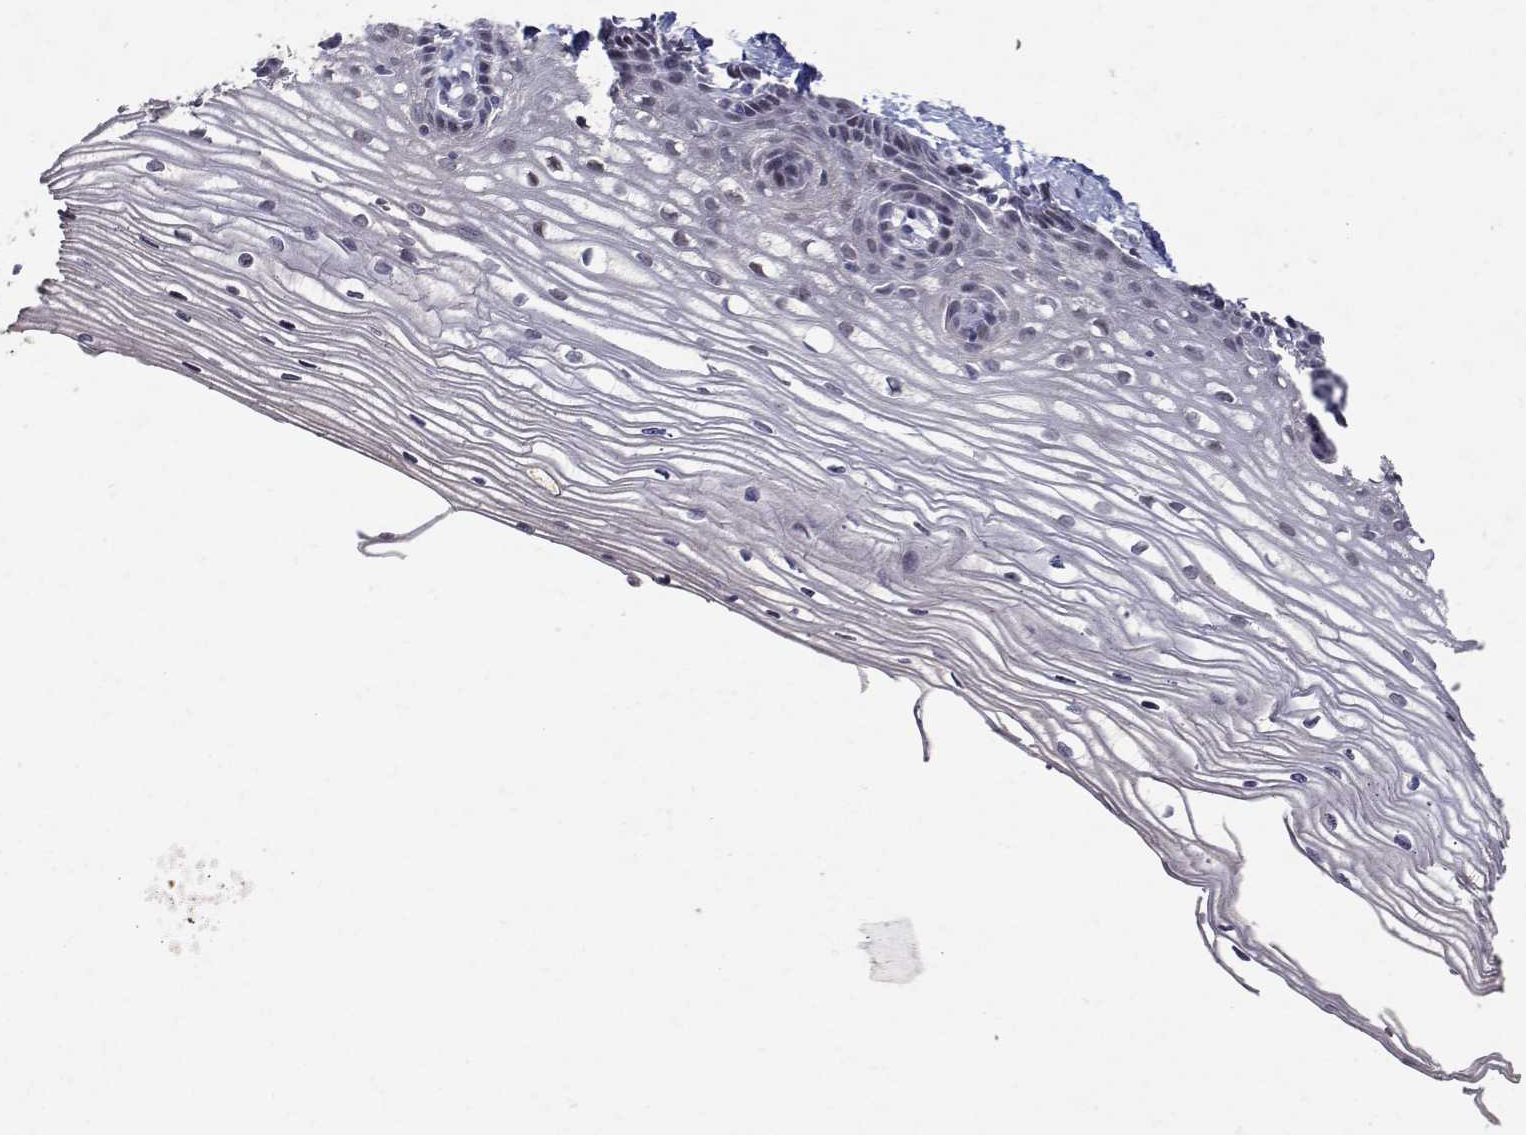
{"staining": {"intensity": "negative", "quantity": "none", "location": "none"}, "tissue": "cervix", "cell_type": "Glandular cells", "image_type": "normal", "snomed": [{"axis": "morphology", "description": "Normal tissue, NOS"}, {"axis": "topography", "description": "Cervix"}], "caption": "The IHC image has no significant staining in glandular cells of cervix. (DAB immunohistochemistry (IHC) visualized using brightfield microscopy, high magnification).", "gene": "RBPJL", "patient": {"sex": "female", "age": 40}}